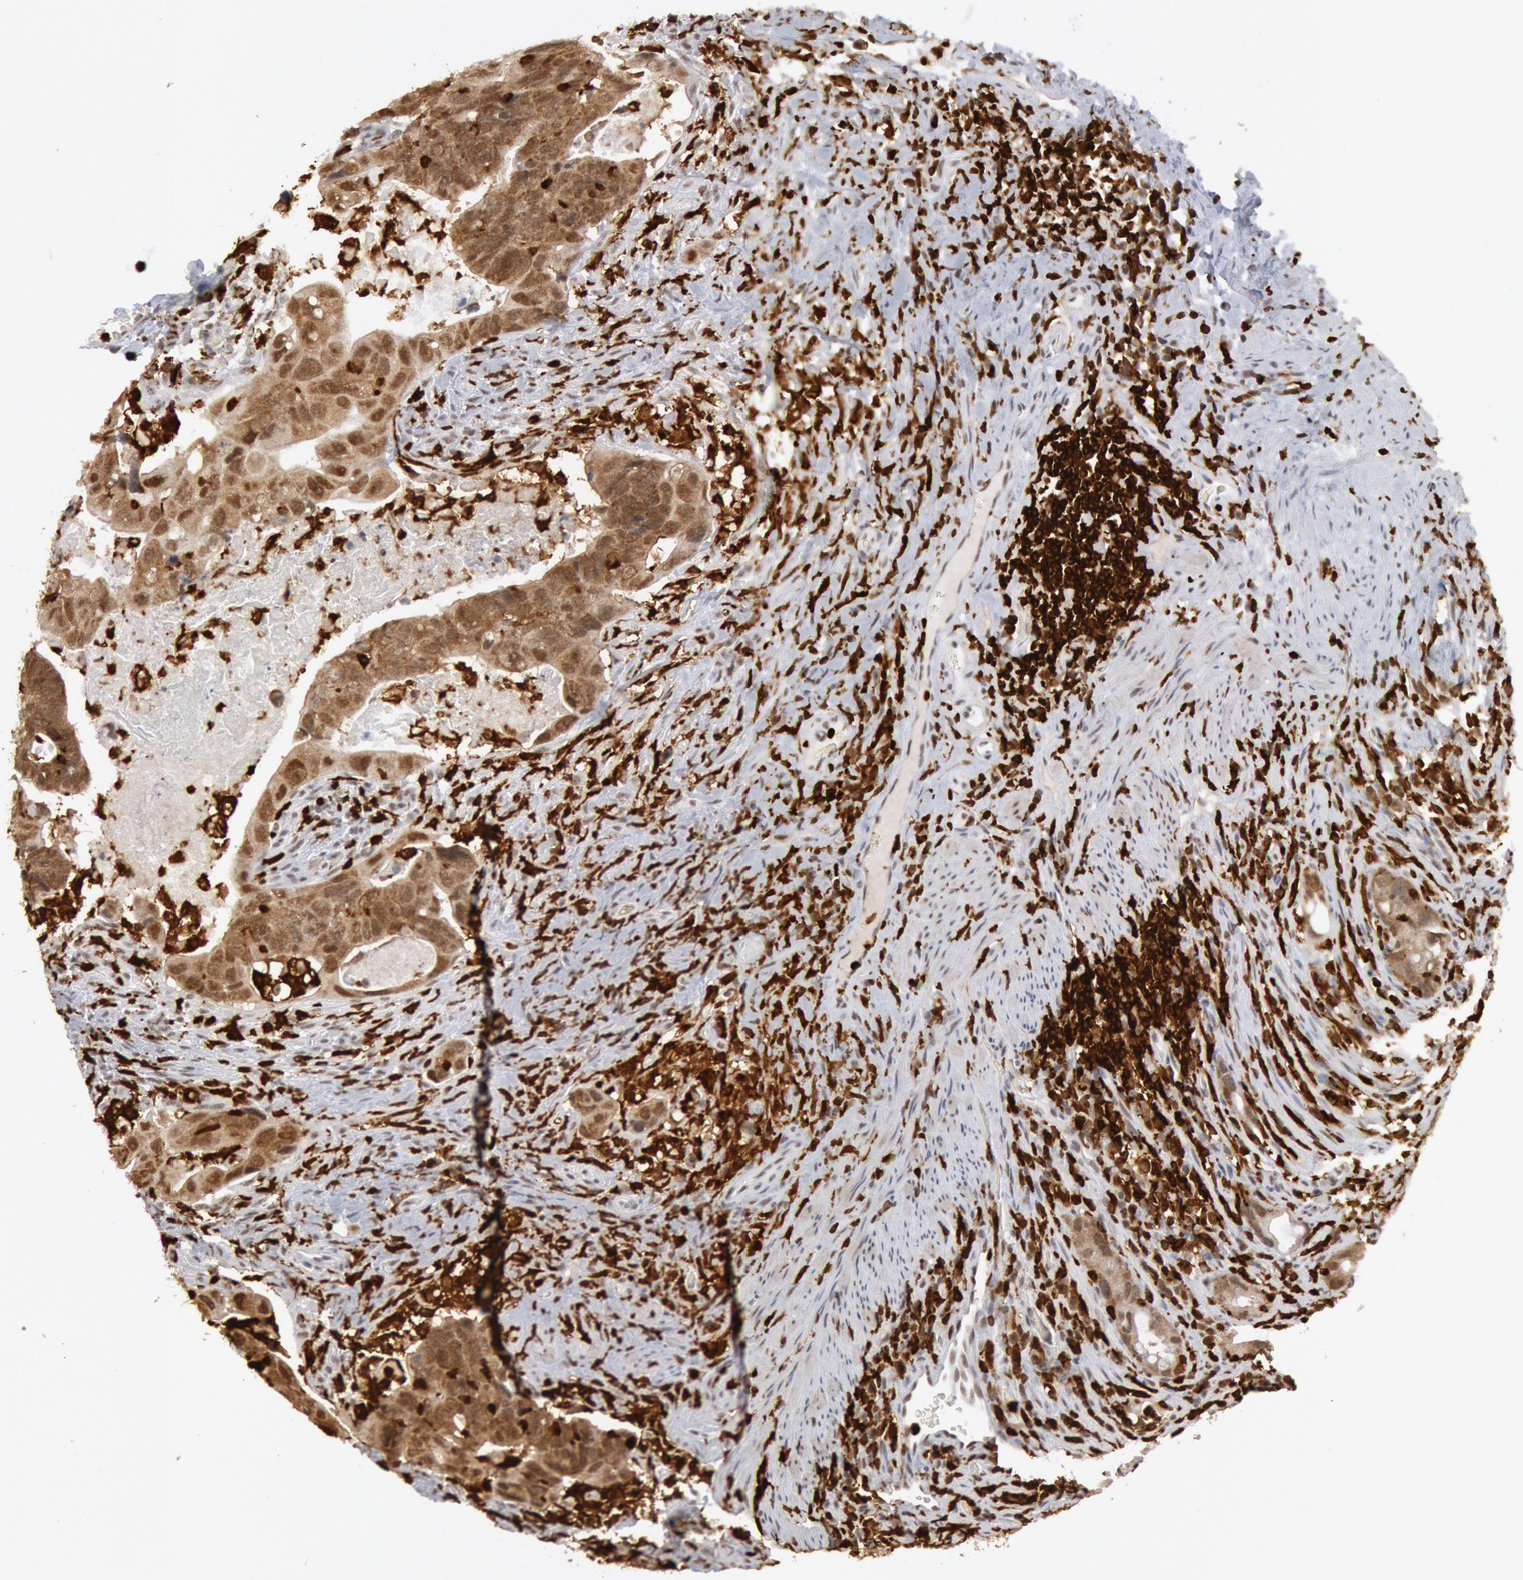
{"staining": {"intensity": "weak", "quantity": ">75%", "location": "cytoplasmic/membranous,nuclear"}, "tissue": "colorectal cancer", "cell_type": "Tumor cells", "image_type": "cancer", "snomed": [{"axis": "morphology", "description": "Adenocarcinoma, NOS"}, {"axis": "topography", "description": "Rectum"}], "caption": "Colorectal cancer stained with a brown dye displays weak cytoplasmic/membranous and nuclear positive staining in approximately >75% of tumor cells.", "gene": "PTPN6", "patient": {"sex": "male", "age": 53}}